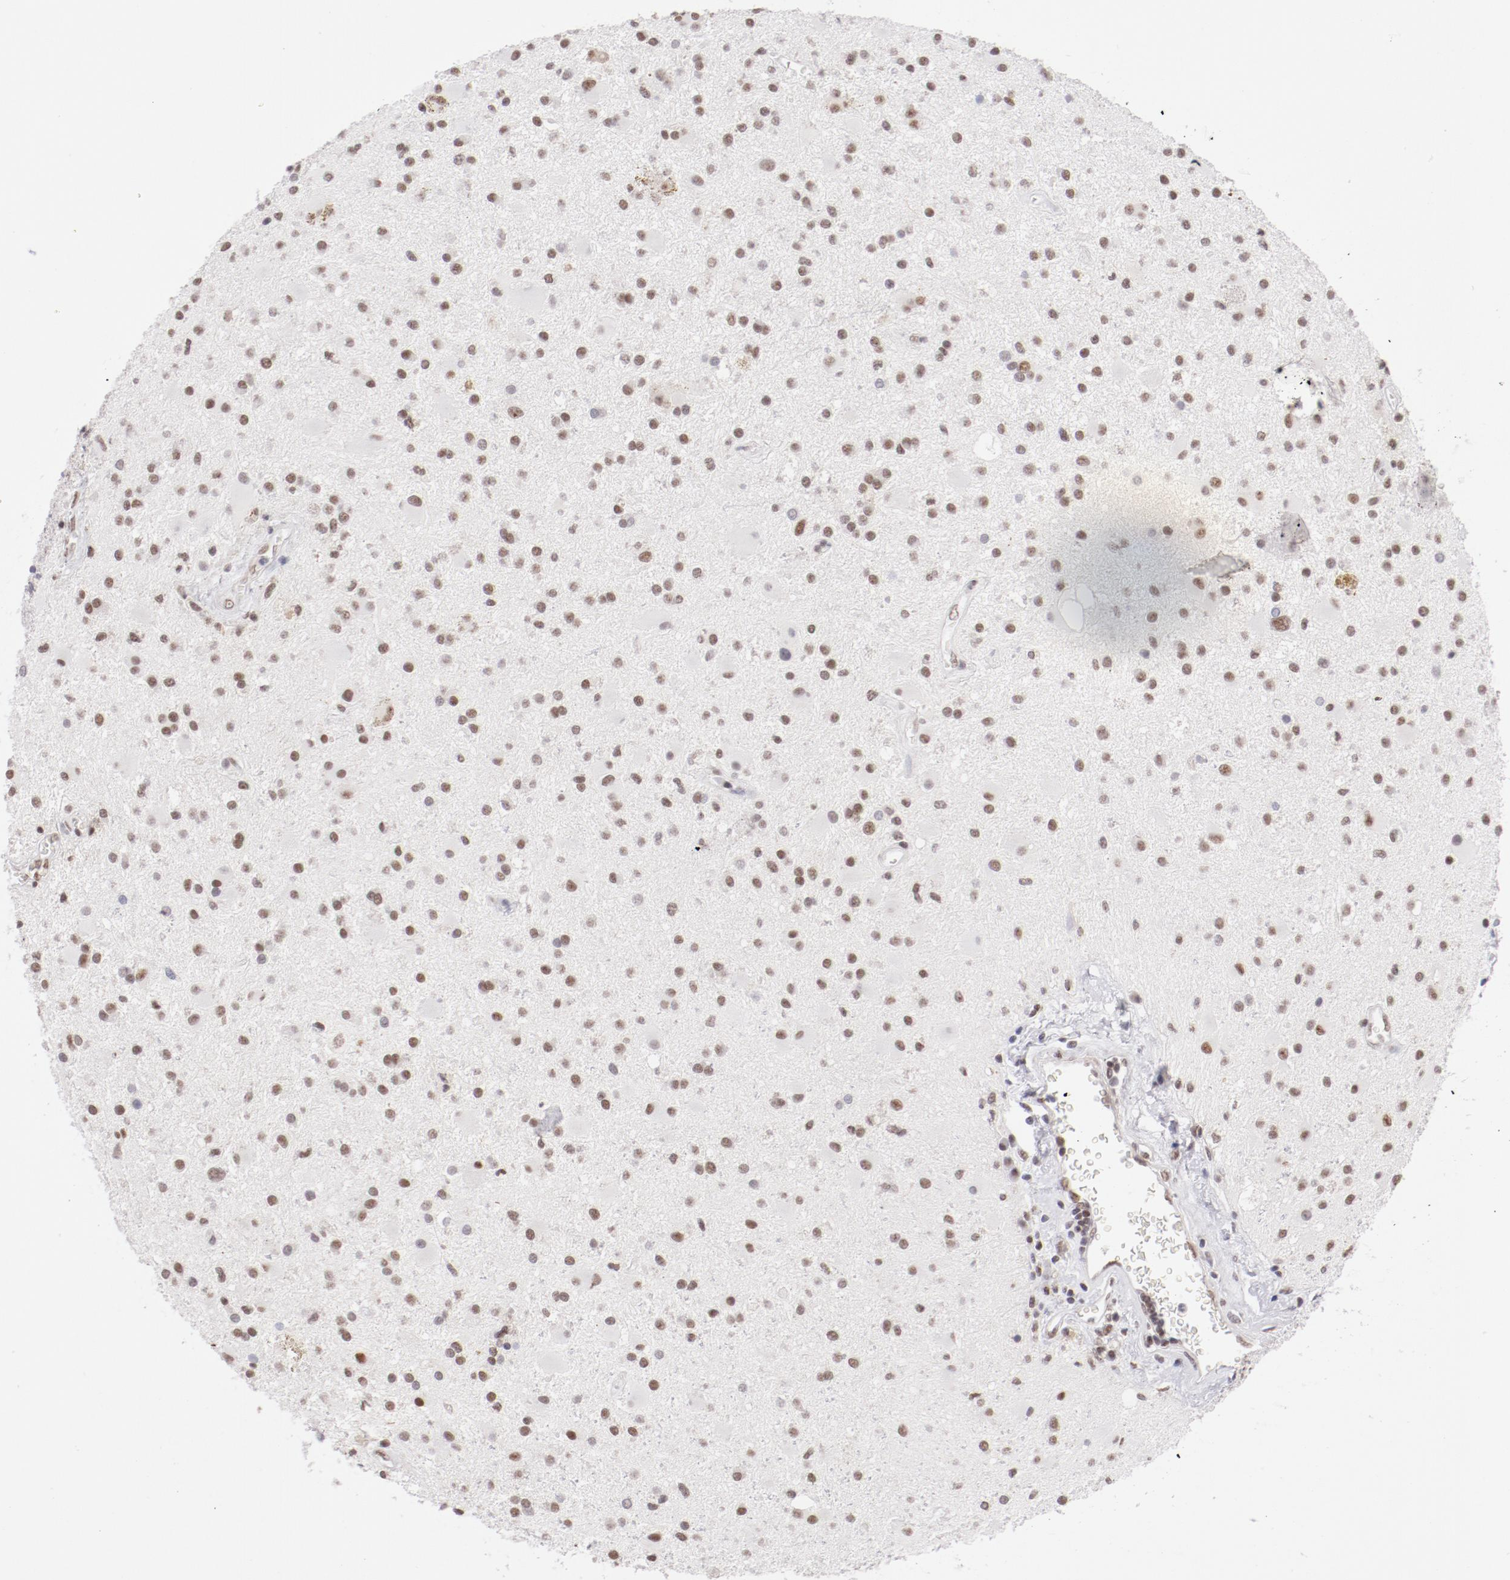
{"staining": {"intensity": "moderate", "quantity": ">75%", "location": "nuclear"}, "tissue": "glioma", "cell_type": "Tumor cells", "image_type": "cancer", "snomed": [{"axis": "morphology", "description": "Glioma, malignant, Low grade"}, {"axis": "topography", "description": "Brain"}], "caption": "Glioma was stained to show a protein in brown. There is medium levels of moderate nuclear staining in approximately >75% of tumor cells.", "gene": "TFAP4", "patient": {"sex": "male", "age": 58}}